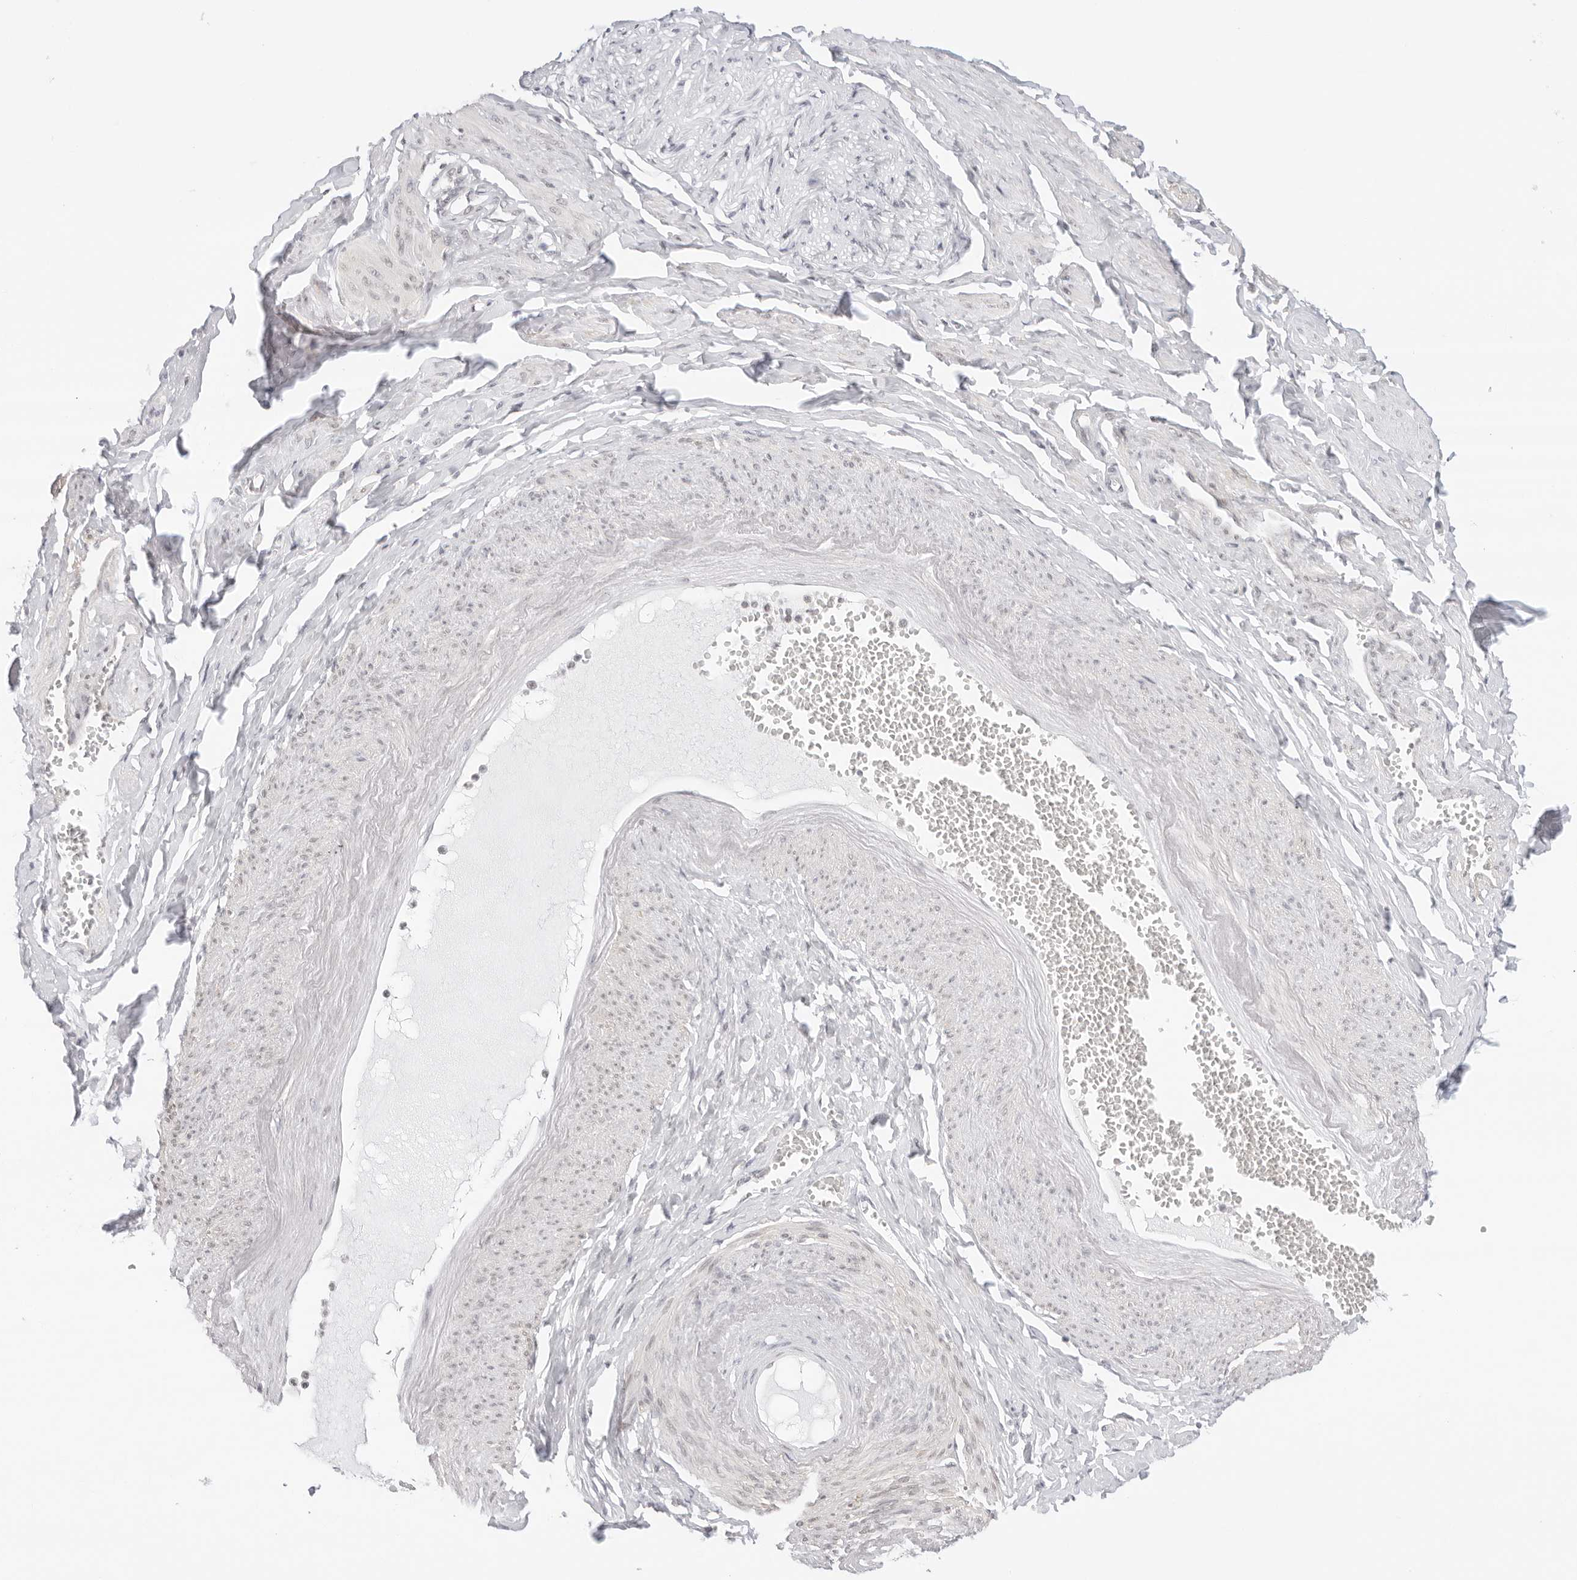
{"staining": {"intensity": "negative", "quantity": "none", "location": "none"}, "tissue": "adipose tissue", "cell_type": "Adipocytes", "image_type": "normal", "snomed": [{"axis": "morphology", "description": "Normal tissue, NOS"}, {"axis": "topography", "description": "Vascular tissue"}, {"axis": "topography", "description": "Fallopian tube"}, {"axis": "topography", "description": "Ovary"}], "caption": "Image shows no significant protein staining in adipocytes of benign adipose tissue. (DAB (3,3'-diaminobenzidine) IHC with hematoxylin counter stain).", "gene": "TCIM", "patient": {"sex": "female", "age": 67}}